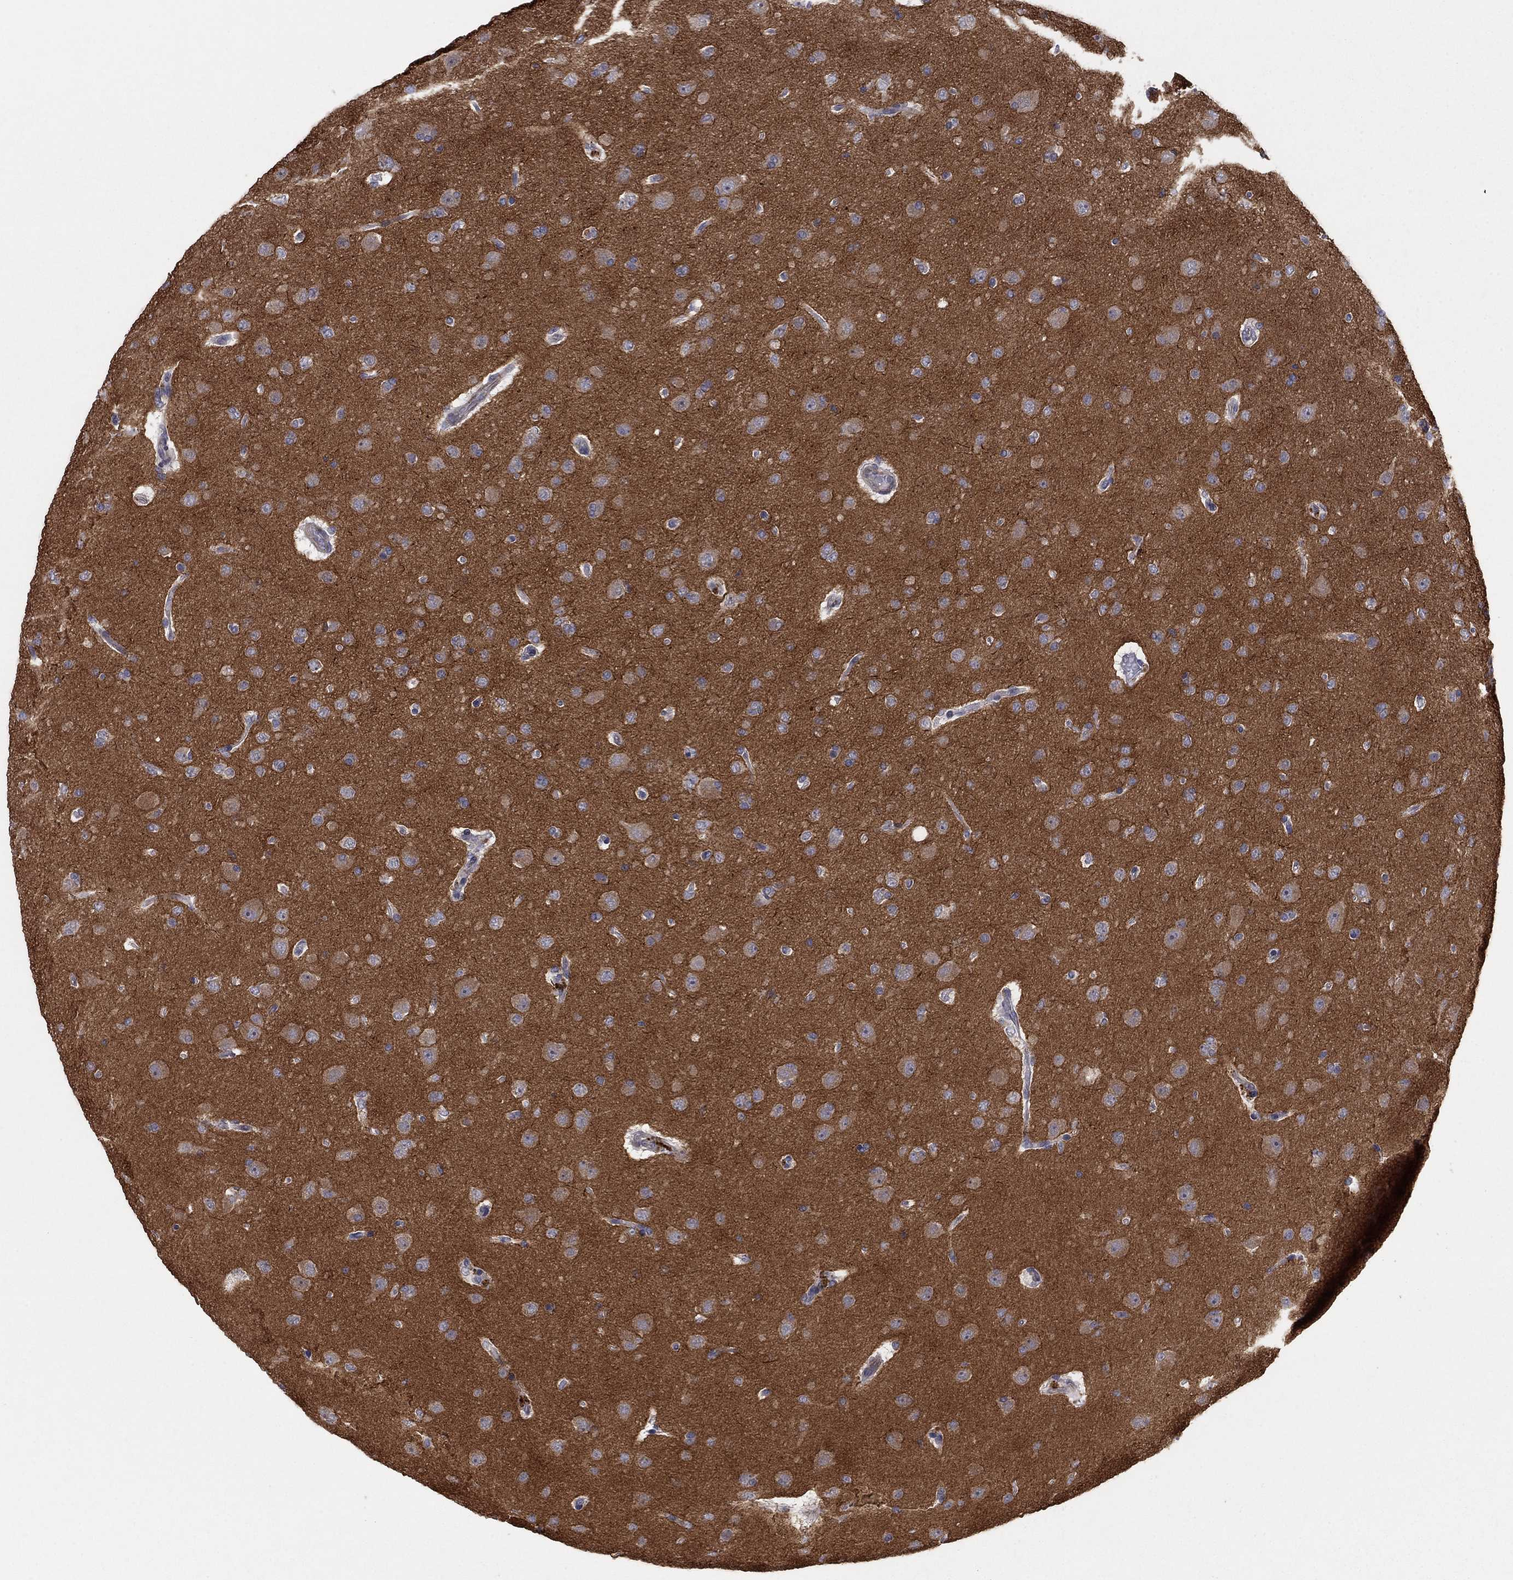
{"staining": {"intensity": "weak", "quantity": "25%-75%", "location": "cytoplasmic/membranous"}, "tissue": "glioma", "cell_type": "Tumor cells", "image_type": "cancer", "snomed": [{"axis": "morphology", "description": "Glioma, malignant, NOS"}, {"axis": "topography", "description": "Cerebral cortex"}], "caption": "Malignant glioma stained with DAB immunohistochemistry exhibits low levels of weak cytoplasmic/membranous expression in approximately 25%-75% of tumor cells.", "gene": "AMN1", "patient": {"sex": "male", "age": 58}}